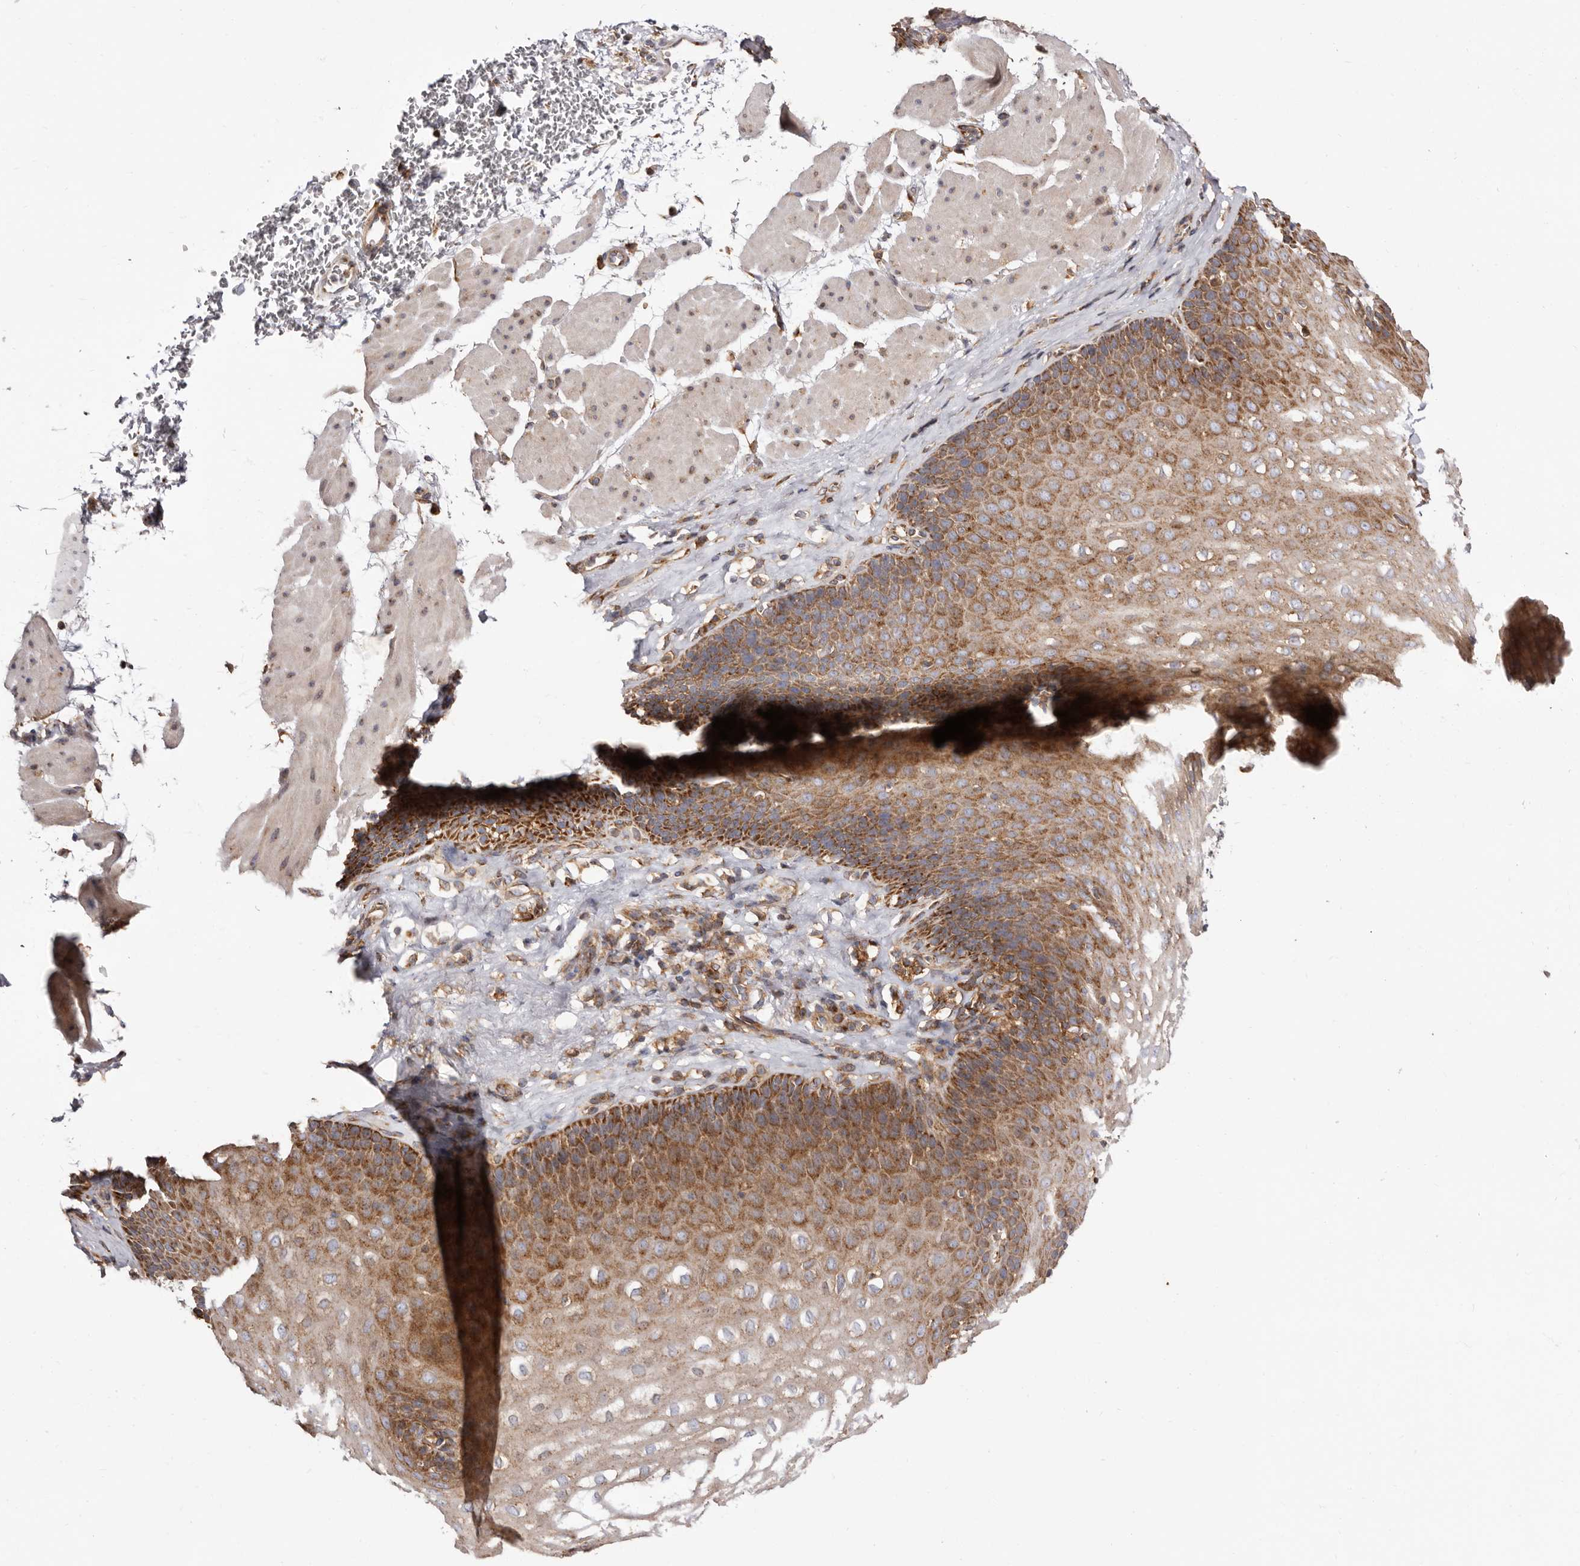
{"staining": {"intensity": "moderate", "quantity": ">75%", "location": "cytoplasmic/membranous"}, "tissue": "esophagus", "cell_type": "Squamous epithelial cells", "image_type": "normal", "snomed": [{"axis": "morphology", "description": "Normal tissue, NOS"}, {"axis": "topography", "description": "Esophagus"}], "caption": "Immunohistochemistry staining of normal esophagus, which exhibits medium levels of moderate cytoplasmic/membranous positivity in about >75% of squamous epithelial cells indicating moderate cytoplasmic/membranous protein expression. The staining was performed using DAB (3,3'-diaminobenzidine) (brown) for protein detection and nuclei were counterstained in hematoxylin (blue).", "gene": "COQ8B", "patient": {"sex": "female", "age": 66}}